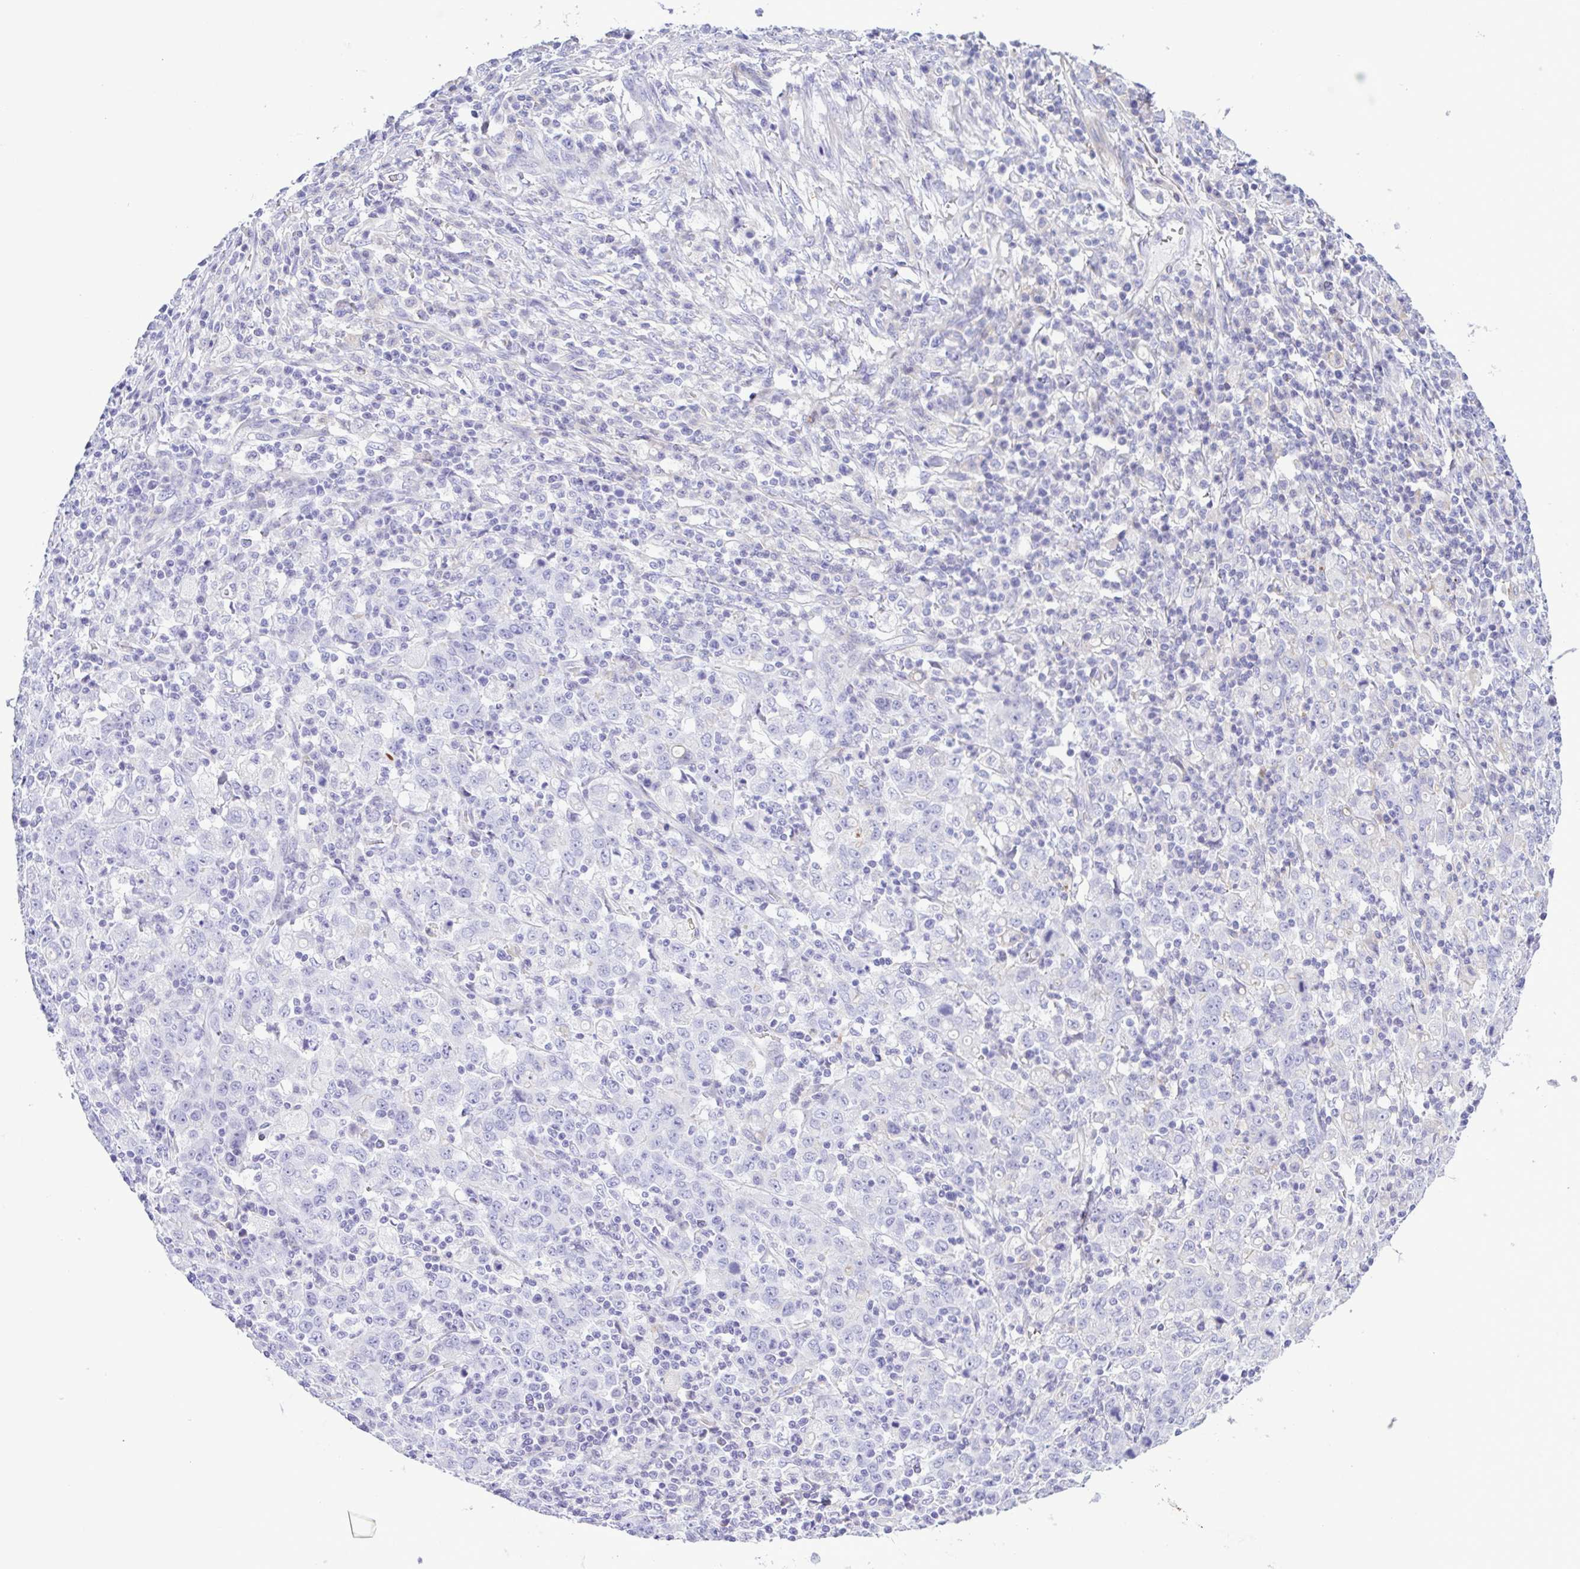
{"staining": {"intensity": "negative", "quantity": "none", "location": "none"}, "tissue": "stomach cancer", "cell_type": "Tumor cells", "image_type": "cancer", "snomed": [{"axis": "morphology", "description": "Adenocarcinoma, NOS"}, {"axis": "topography", "description": "Stomach, upper"}], "caption": "Adenocarcinoma (stomach) was stained to show a protein in brown. There is no significant expression in tumor cells. Nuclei are stained in blue.", "gene": "GPR182", "patient": {"sex": "male", "age": 69}}